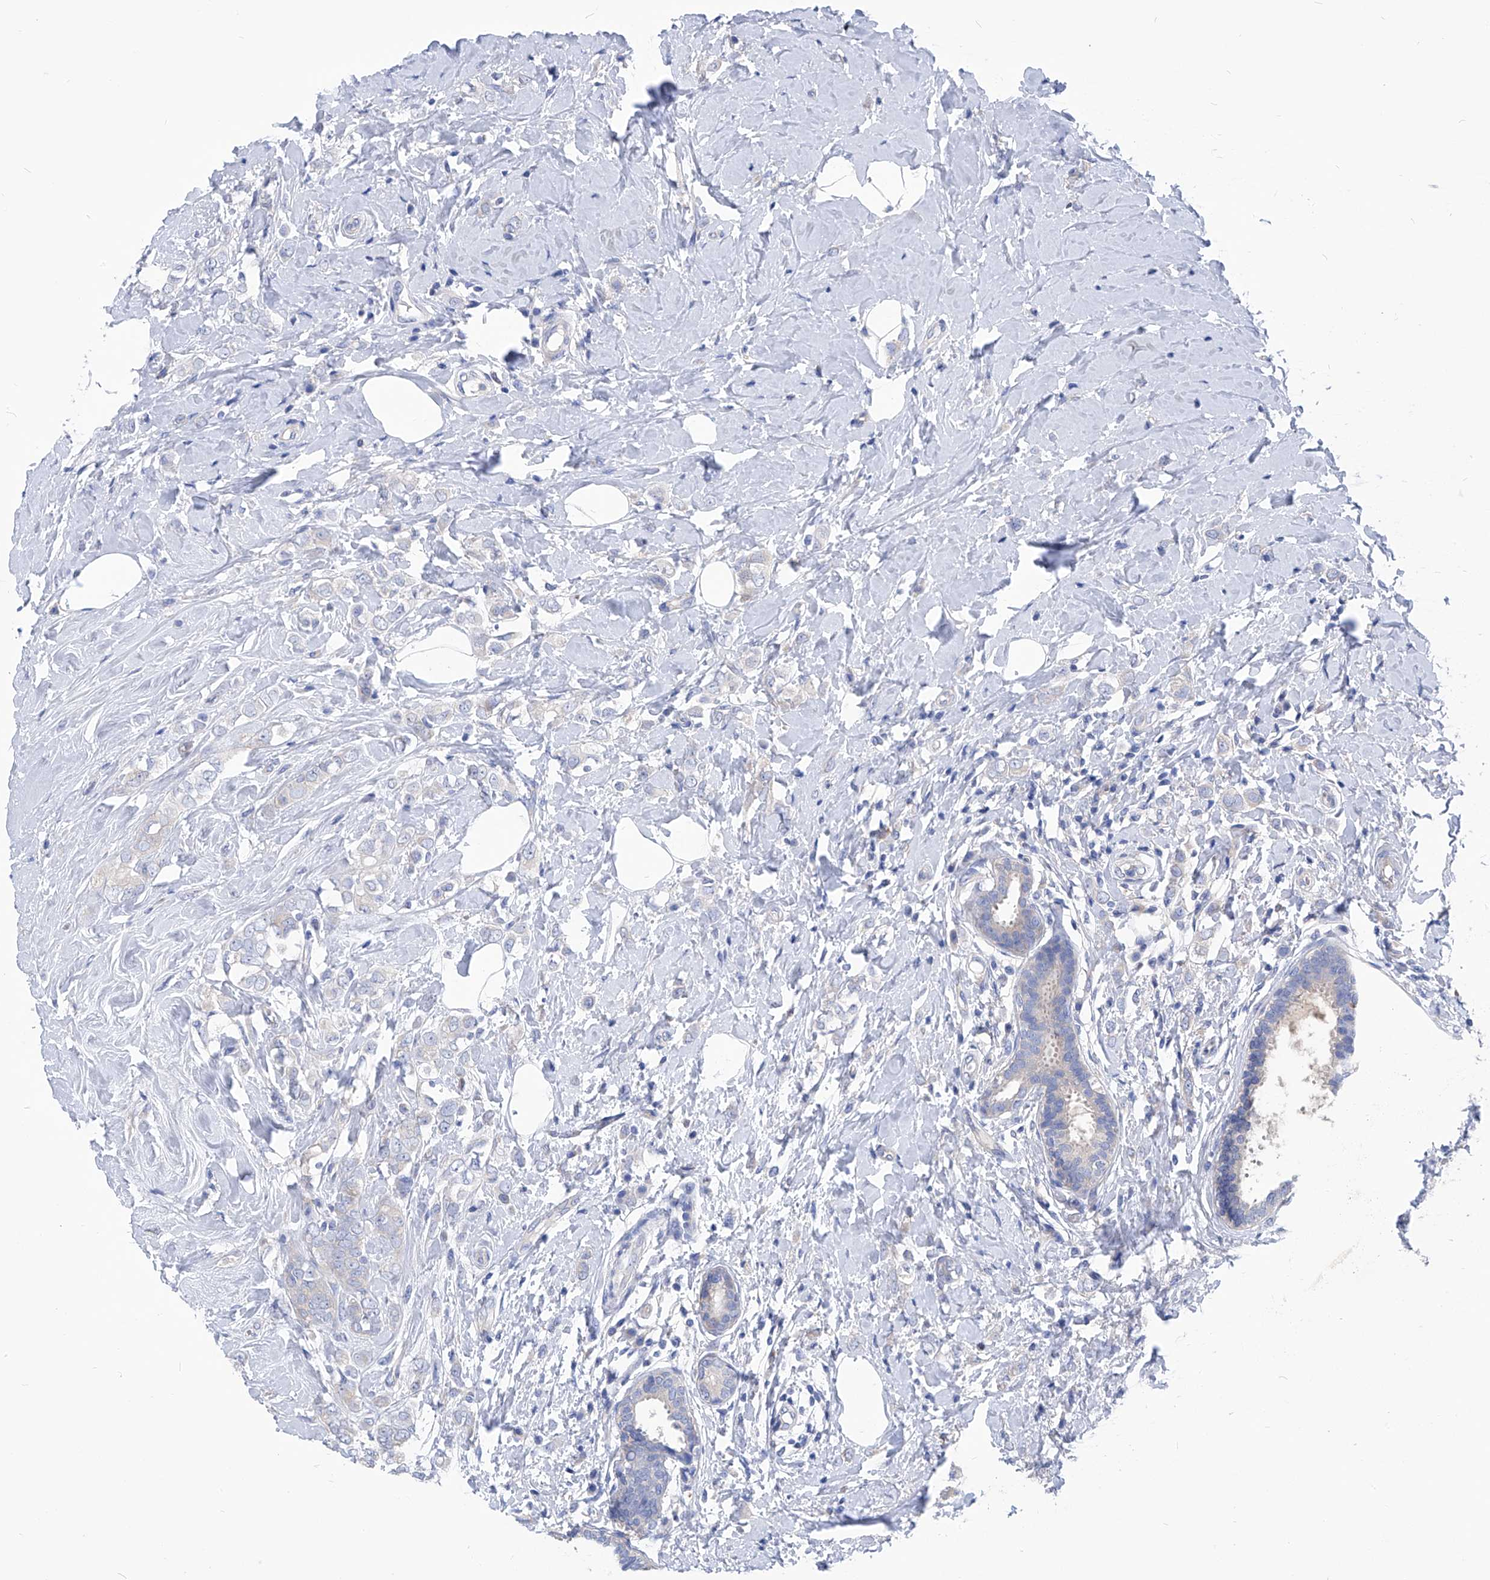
{"staining": {"intensity": "negative", "quantity": "none", "location": "none"}, "tissue": "breast cancer", "cell_type": "Tumor cells", "image_type": "cancer", "snomed": [{"axis": "morphology", "description": "Lobular carcinoma"}, {"axis": "topography", "description": "Breast"}], "caption": "Breast lobular carcinoma was stained to show a protein in brown. There is no significant expression in tumor cells.", "gene": "XPNPEP1", "patient": {"sex": "female", "age": 47}}